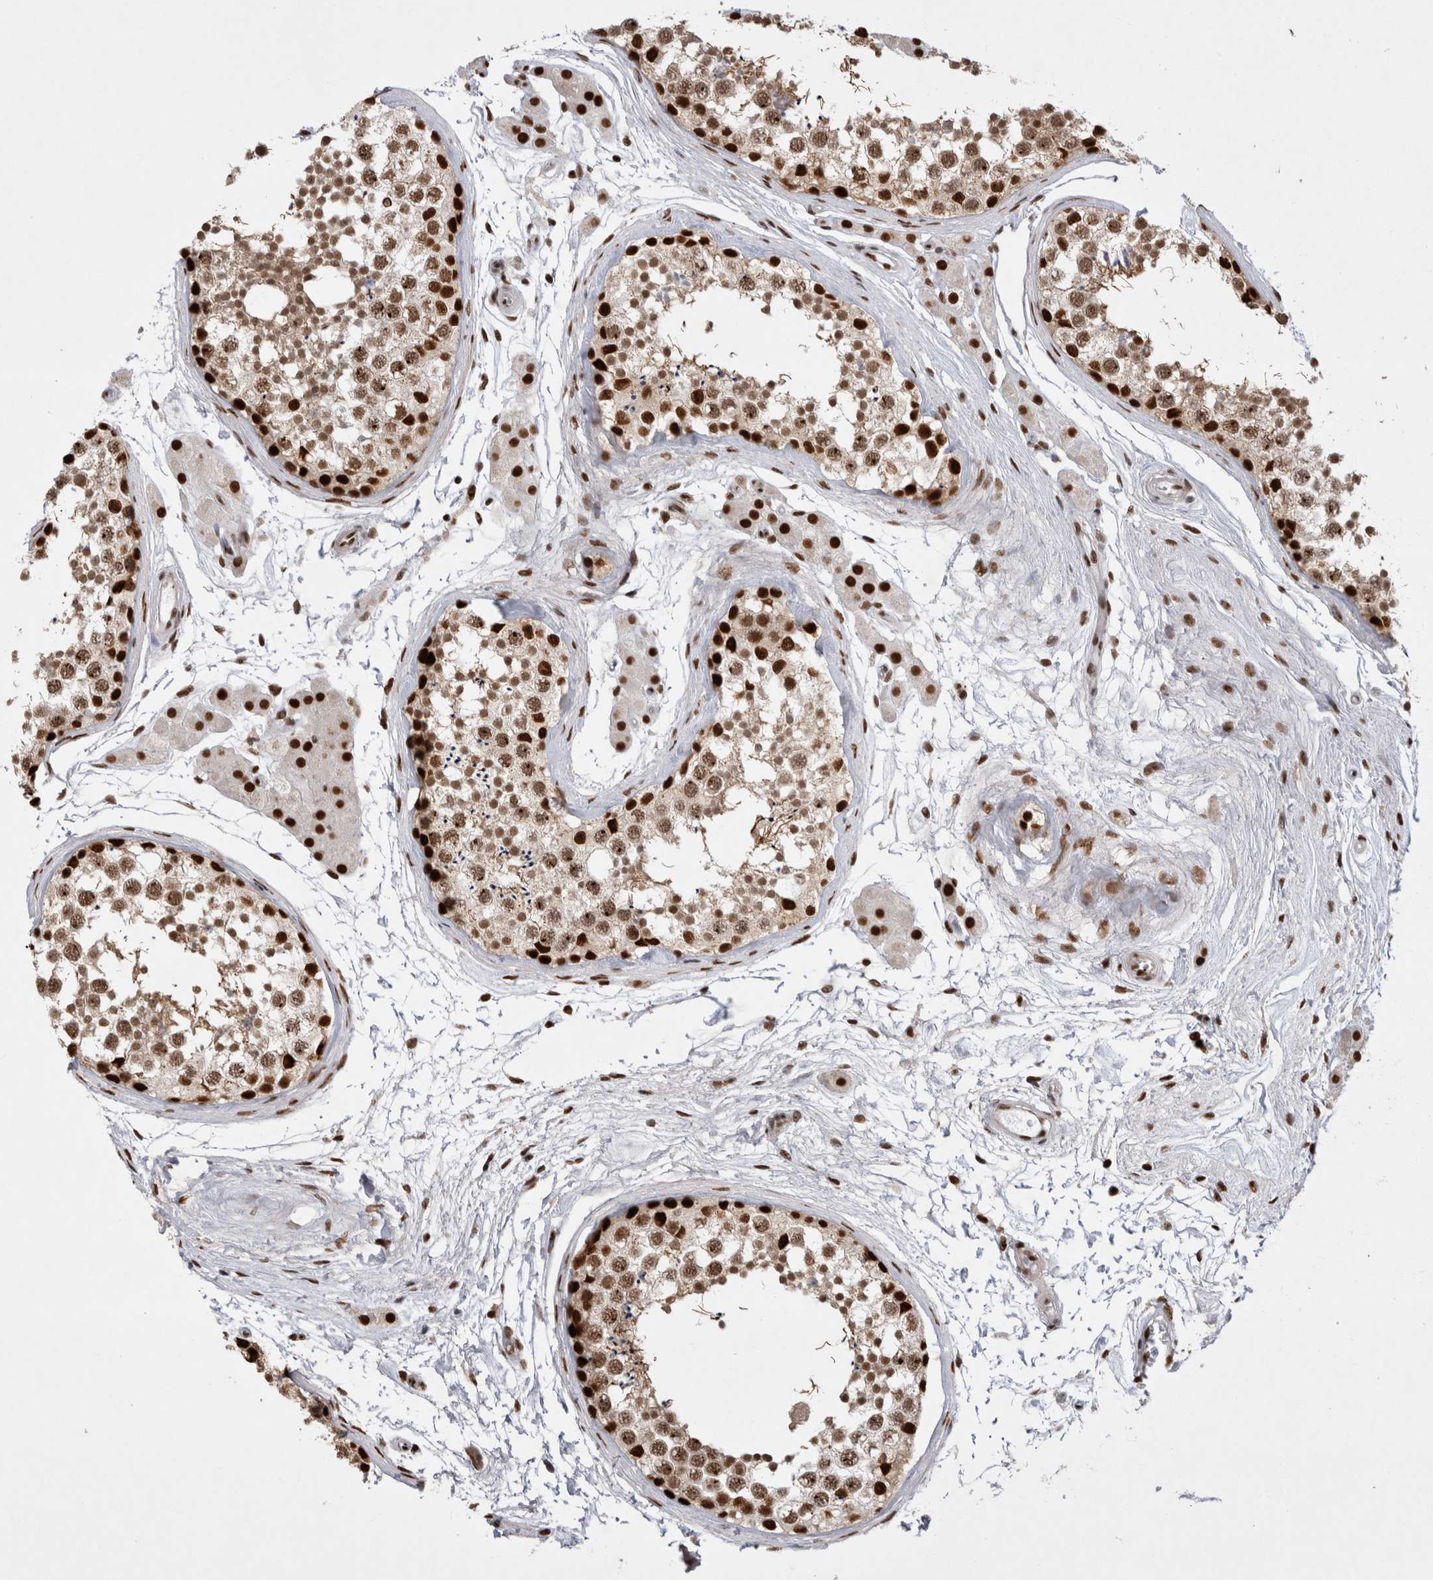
{"staining": {"intensity": "strong", "quantity": ">75%", "location": "nuclear"}, "tissue": "testis", "cell_type": "Cells in seminiferous ducts", "image_type": "normal", "snomed": [{"axis": "morphology", "description": "Normal tissue, NOS"}, {"axis": "topography", "description": "Testis"}], "caption": "This is an image of immunohistochemistry staining of unremarkable testis, which shows strong expression in the nuclear of cells in seminiferous ducts.", "gene": "EYA2", "patient": {"sex": "male", "age": 56}}